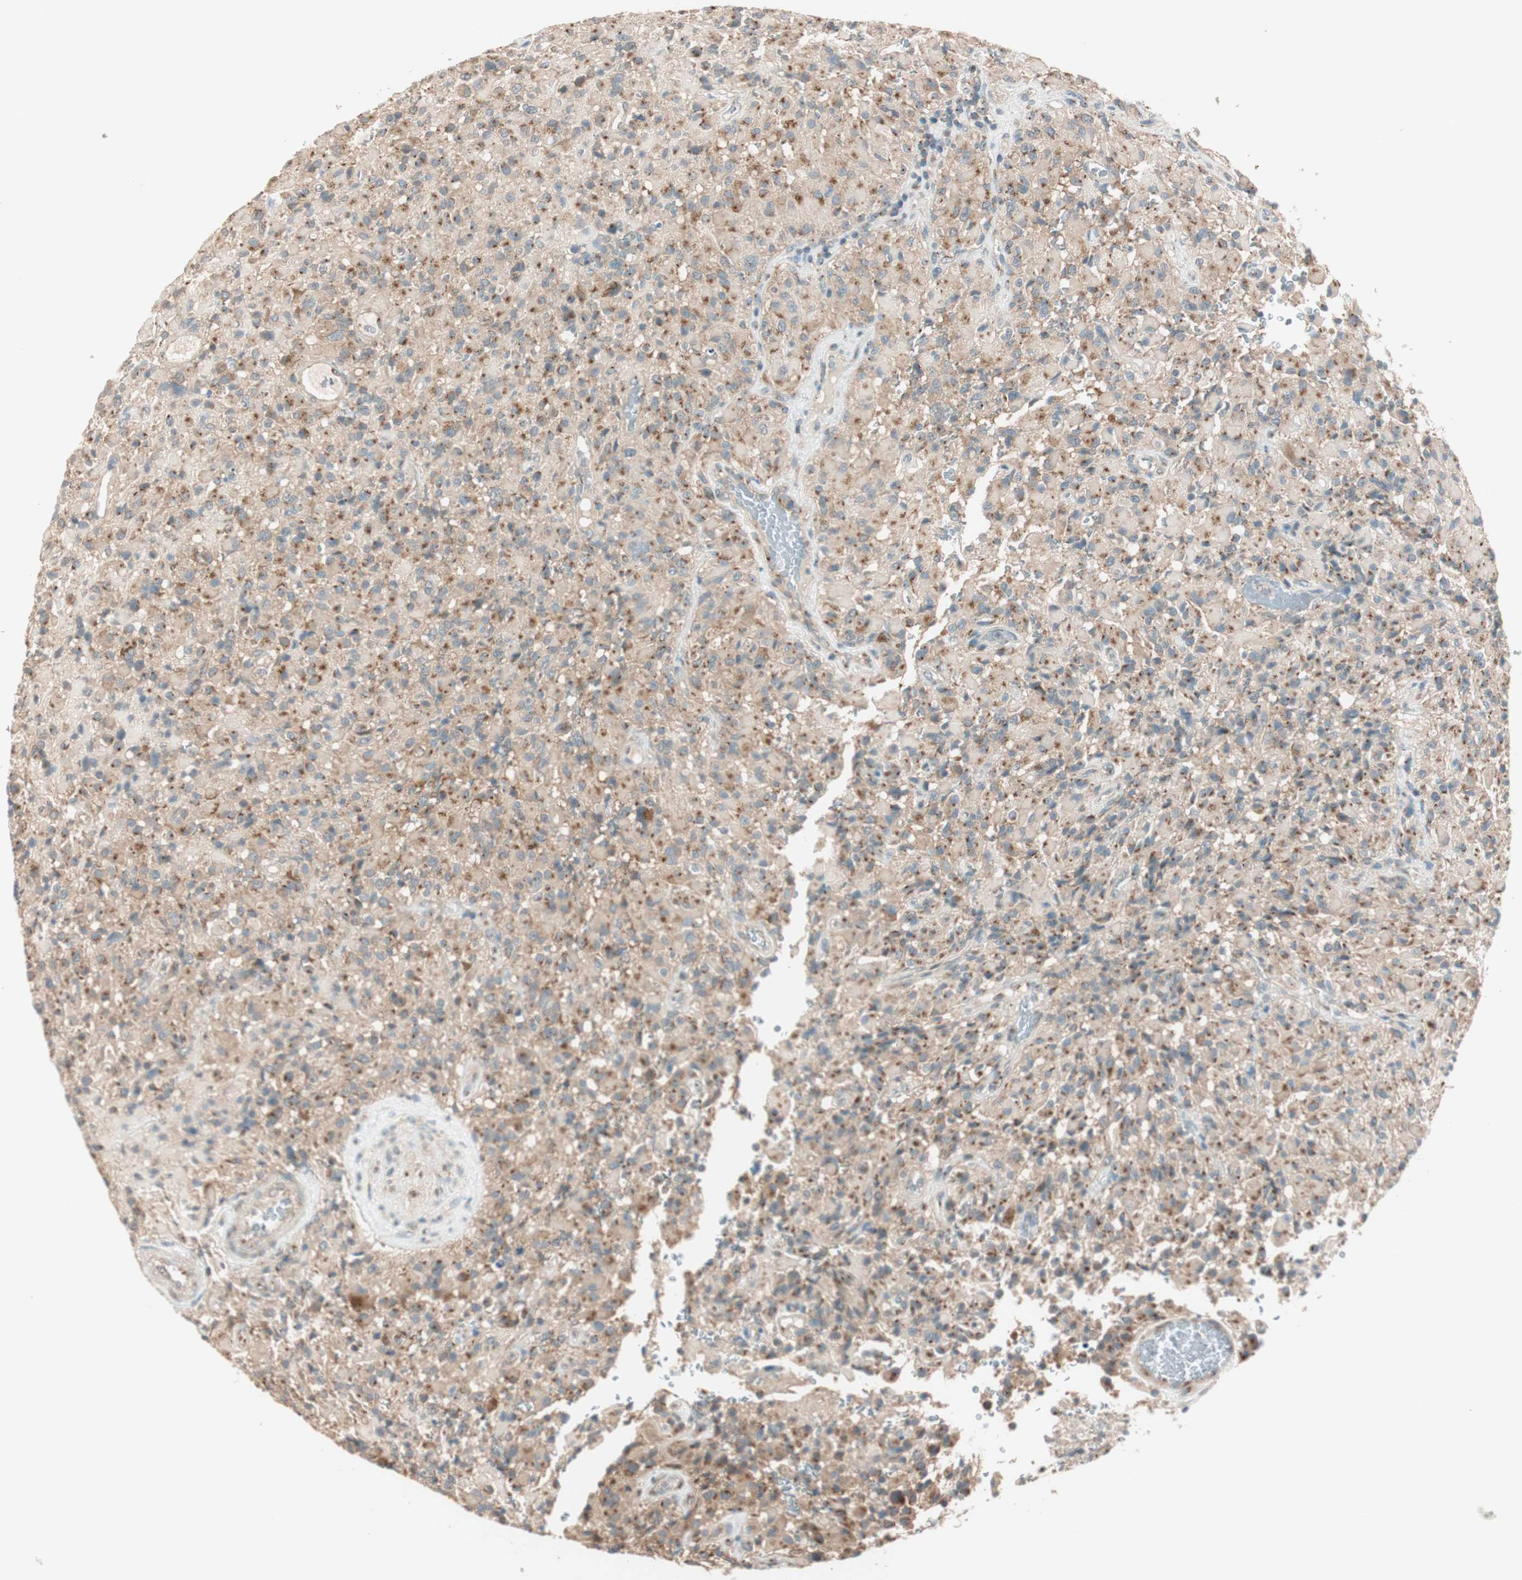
{"staining": {"intensity": "moderate", "quantity": "25%-75%", "location": "cytoplasmic/membranous"}, "tissue": "glioma", "cell_type": "Tumor cells", "image_type": "cancer", "snomed": [{"axis": "morphology", "description": "Glioma, malignant, High grade"}, {"axis": "topography", "description": "Brain"}], "caption": "Moderate cytoplasmic/membranous protein staining is seen in approximately 25%-75% of tumor cells in high-grade glioma (malignant). (DAB (3,3'-diaminobenzidine) = brown stain, brightfield microscopy at high magnification).", "gene": "SEC16A", "patient": {"sex": "male", "age": 71}}